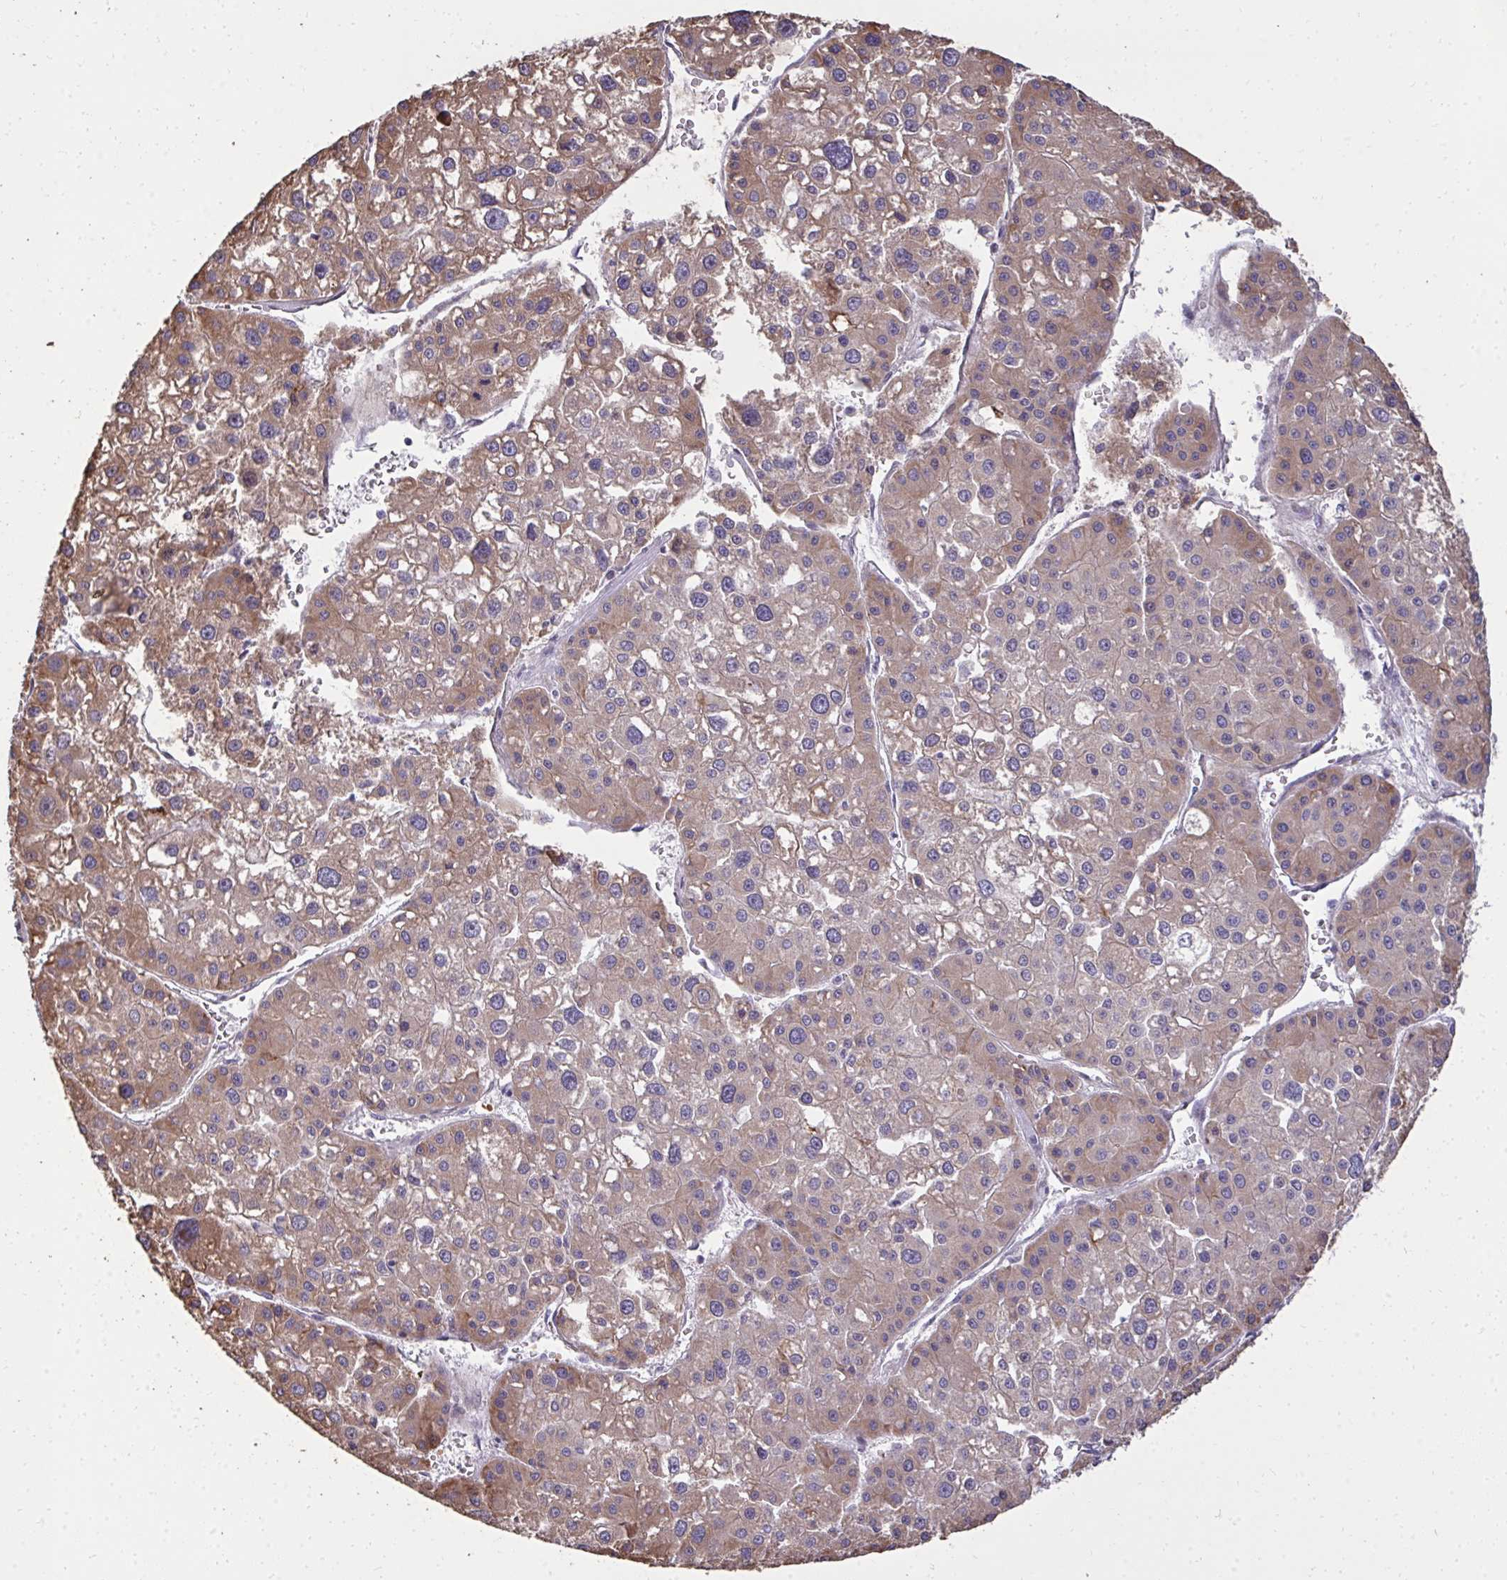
{"staining": {"intensity": "weak", "quantity": ">75%", "location": "cytoplasmic/membranous"}, "tissue": "liver cancer", "cell_type": "Tumor cells", "image_type": "cancer", "snomed": [{"axis": "morphology", "description": "Carcinoma, Hepatocellular, NOS"}, {"axis": "topography", "description": "Liver"}], "caption": "Brown immunohistochemical staining in liver cancer (hepatocellular carcinoma) reveals weak cytoplasmic/membranous positivity in approximately >75% of tumor cells. Ihc stains the protein in brown and the nuclei are stained blue.", "gene": "FIBCD1", "patient": {"sex": "male", "age": 73}}